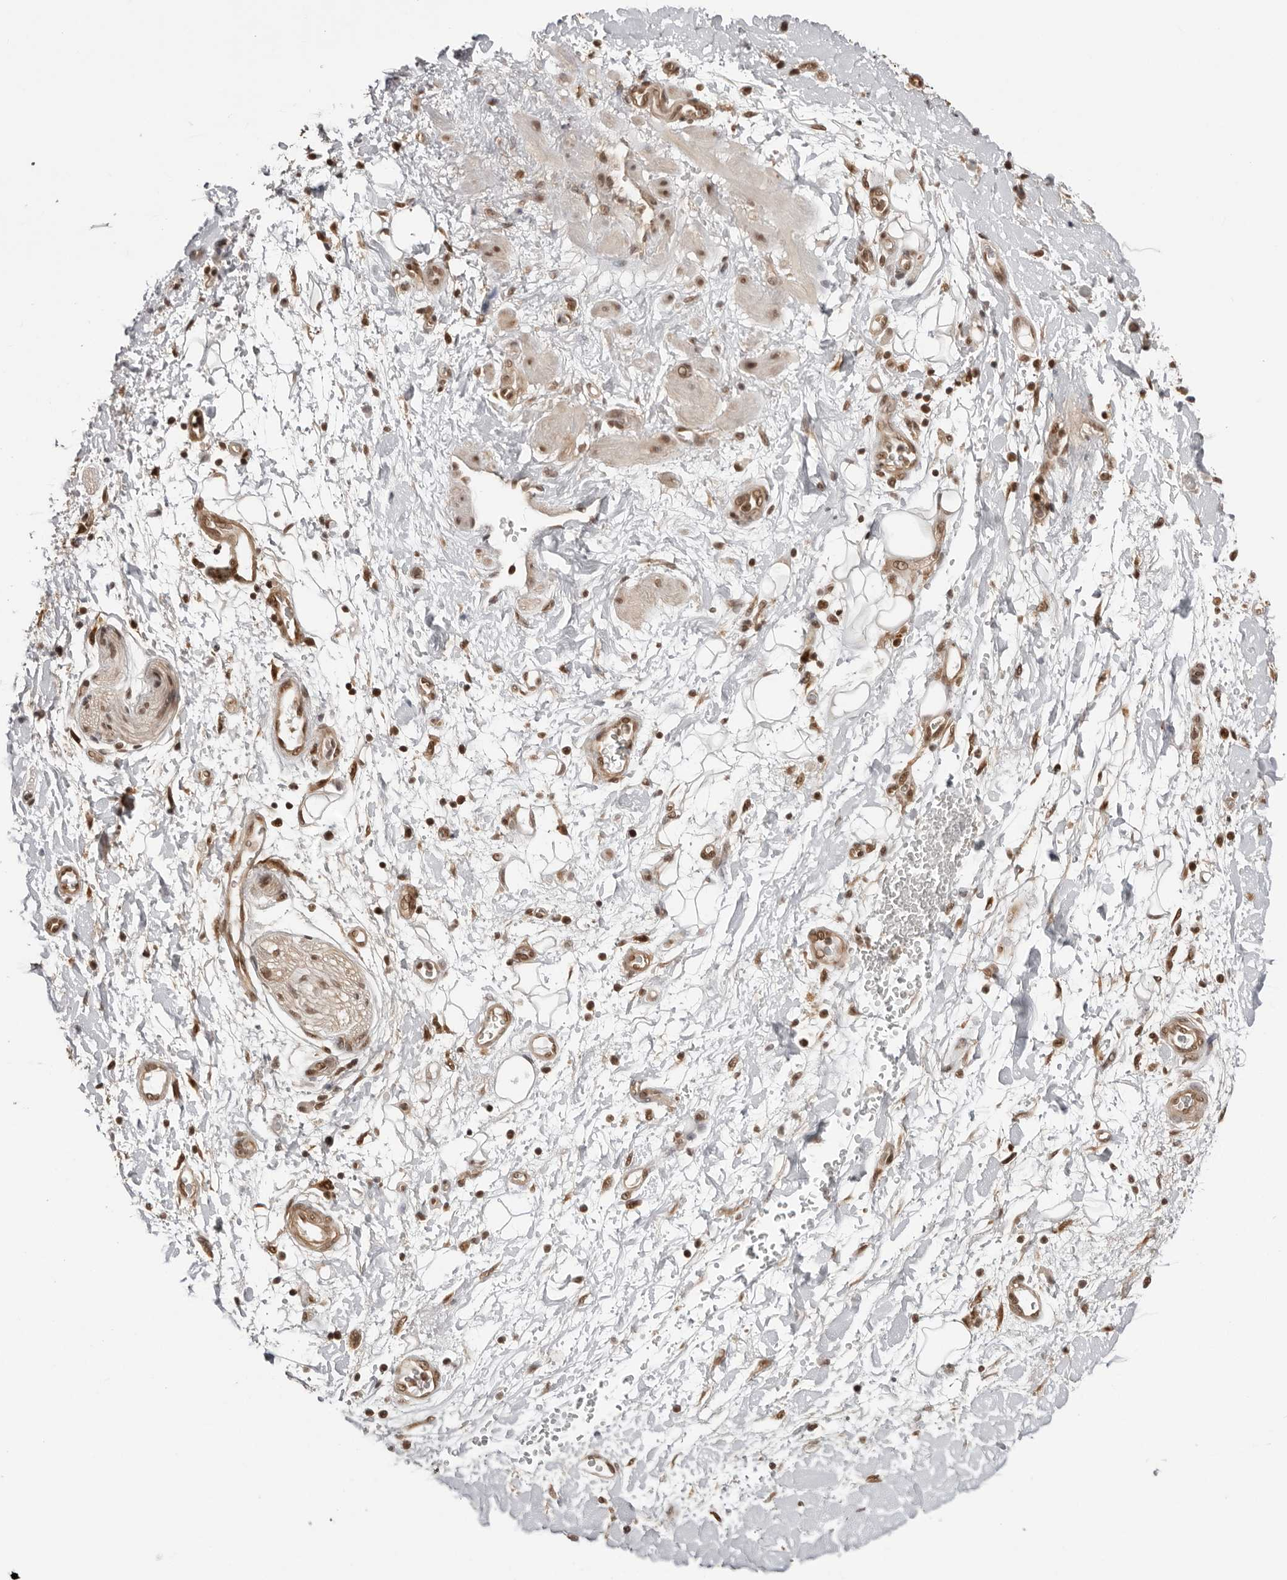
{"staining": {"intensity": "moderate", "quantity": ">75%", "location": "nuclear"}, "tissue": "adipose tissue", "cell_type": "Adipocytes", "image_type": "normal", "snomed": [{"axis": "morphology", "description": "Normal tissue, NOS"}, {"axis": "morphology", "description": "Adenocarcinoma, NOS"}, {"axis": "topography", "description": "Pancreas"}, {"axis": "topography", "description": "Peripheral nerve tissue"}], "caption": "Protein positivity by immunohistochemistry (IHC) shows moderate nuclear staining in approximately >75% of adipocytes in normal adipose tissue. Using DAB (brown) and hematoxylin (blue) stains, captured at high magnification using brightfield microscopy.", "gene": "SDE2", "patient": {"sex": "male", "age": 59}}